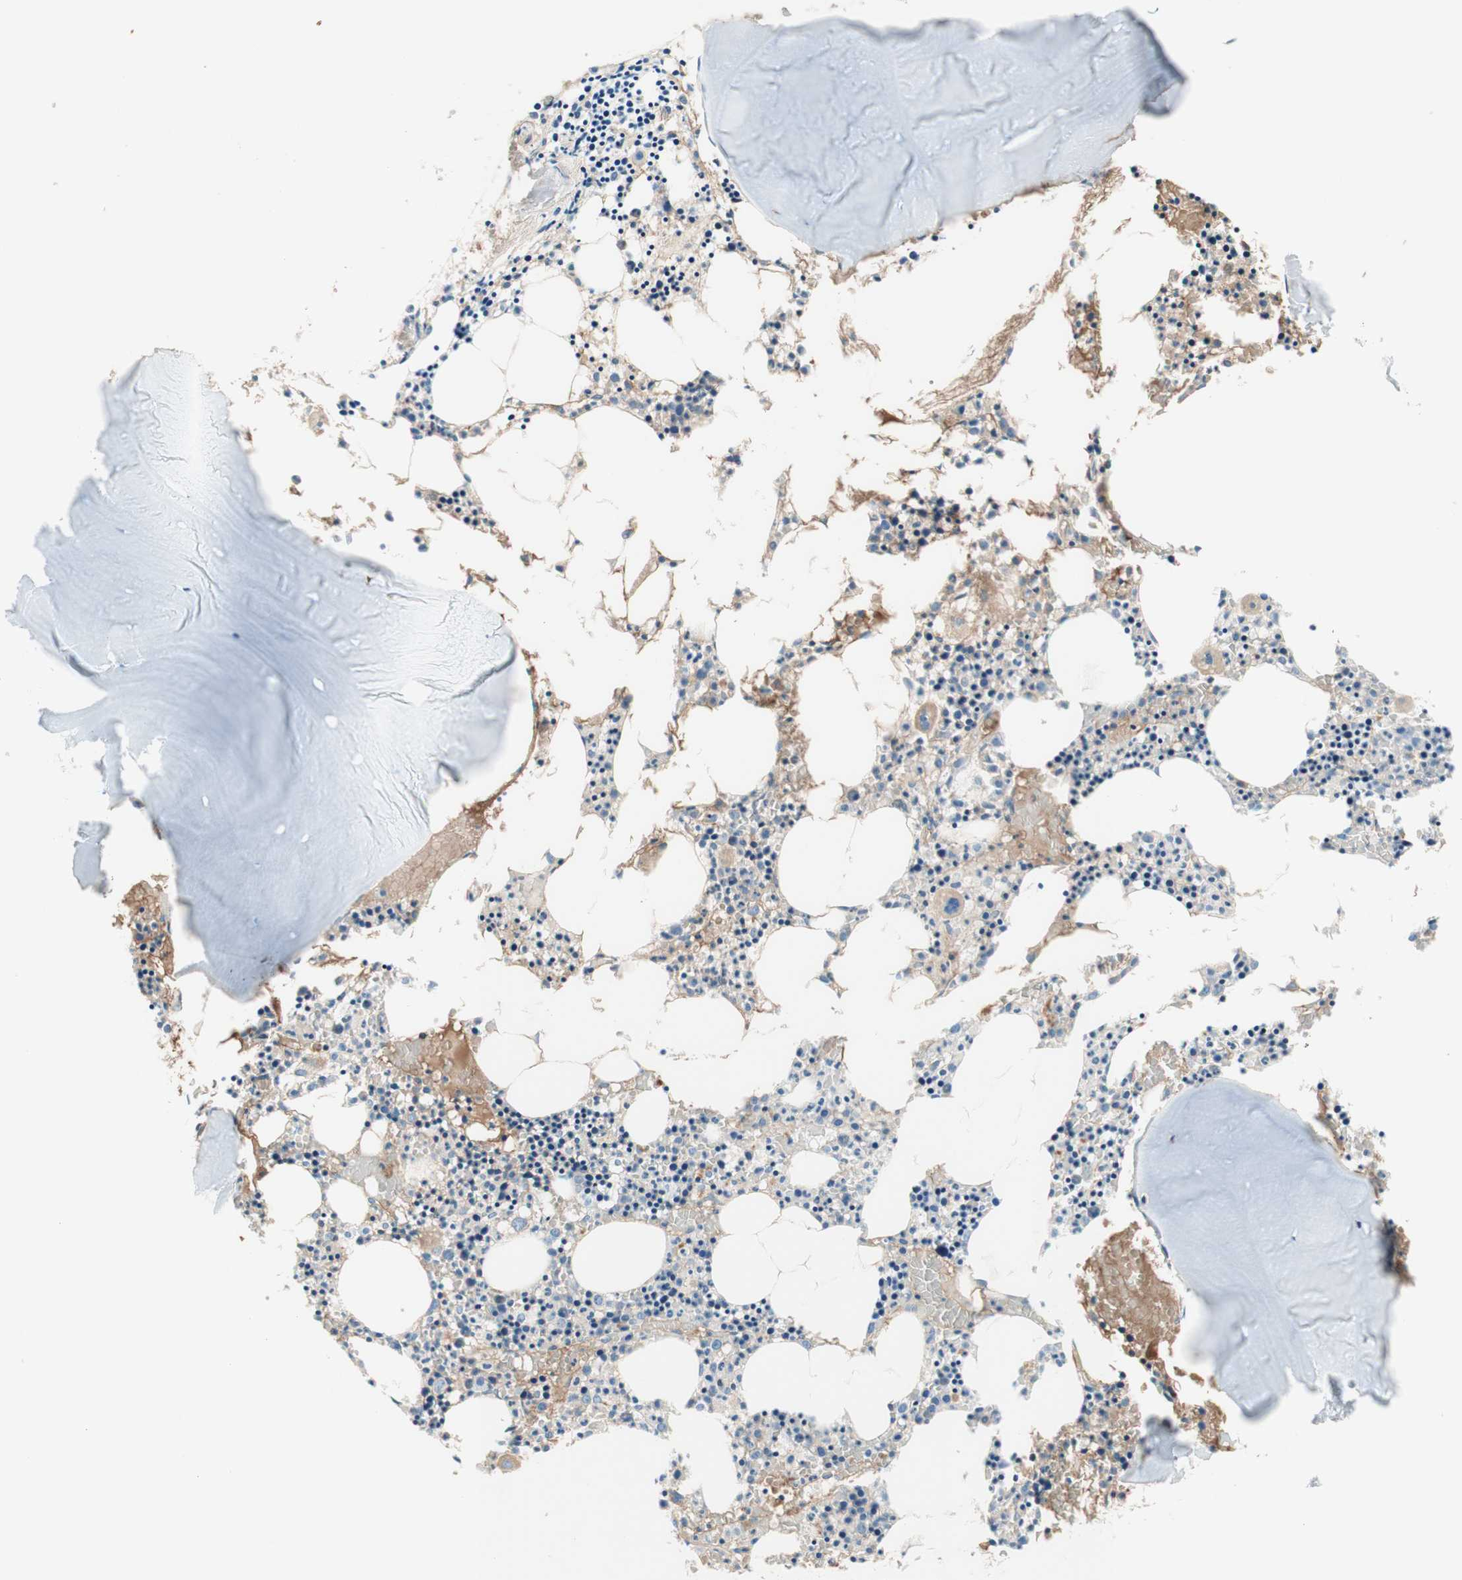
{"staining": {"intensity": "weak", "quantity": "<25%", "location": "cytoplasmic/membranous"}, "tissue": "bone marrow", "cell_type": "Hematopoietic cells", "image_type": "normal", "snomed": [{"axis": "morphology", "description": "Normal tissue, NOS"}, {"axis": "morphology", "description": "Inflammation, NOS"}, {"axis": "topography", "description": "Bone marrow"}], "caption": "The histopathology image shows no significant positivity in hematopoietic cells of bone marrow. (Immunohistochemistry, brightfield microscopy, high magnification).", "gene": "KNG1", "patient": {"sex": "male", "age": 14}}